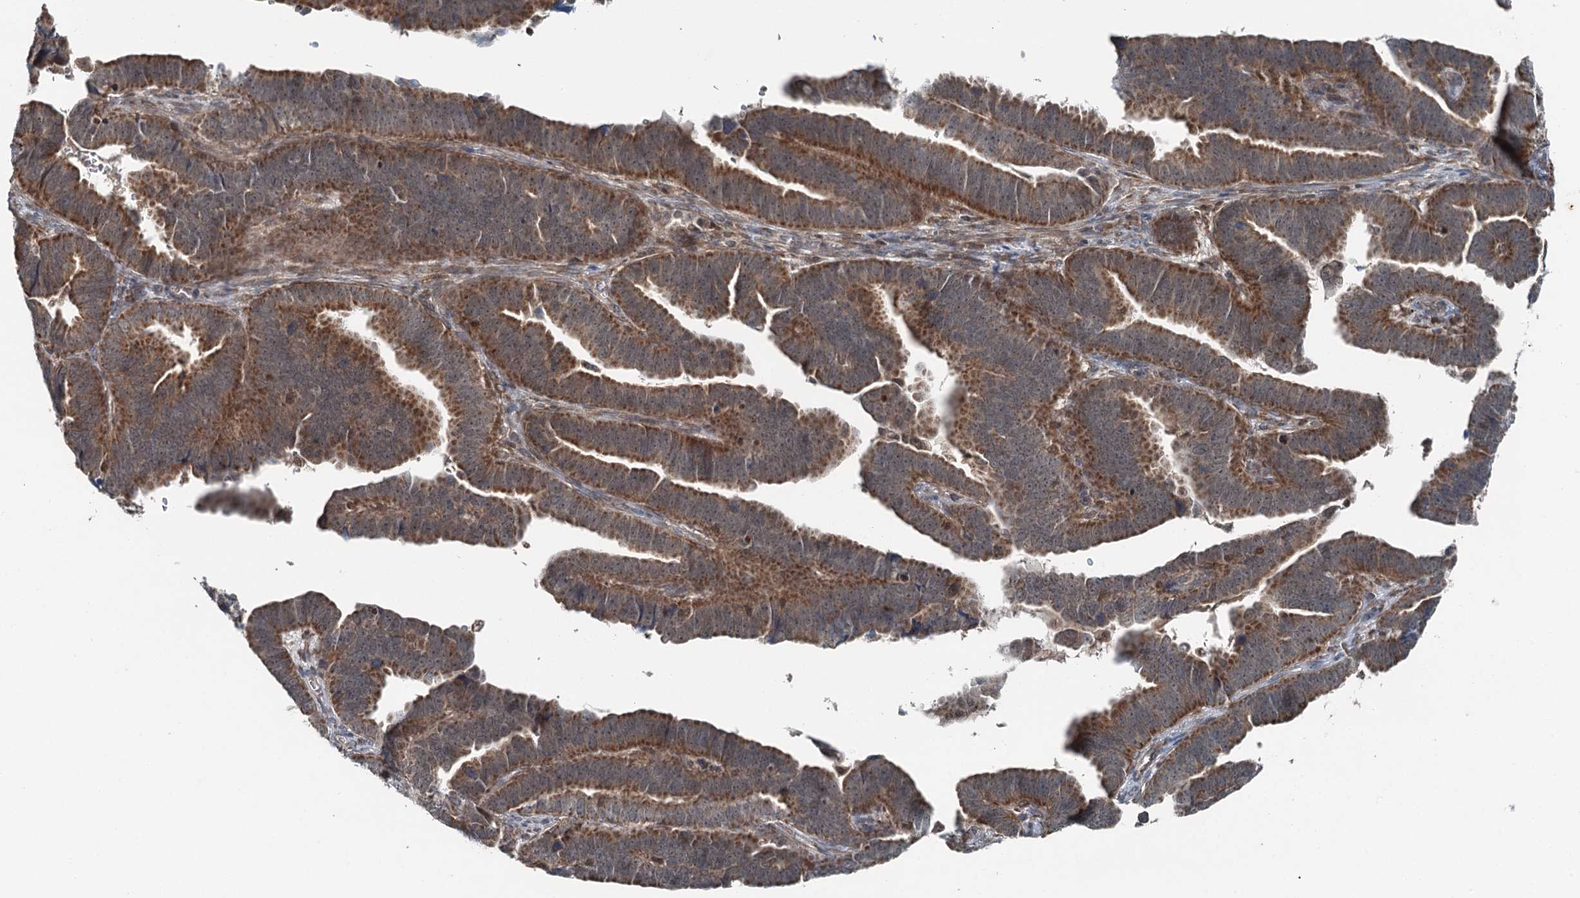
{"staining": {"intensity": "moderate", "quantity": ">75%", "location": "cytoplasmic/membranous"}, "tissue": "endometrial cancer", "cell_type": "Tumor cells", "image_type": "cancer", "snomed": [{"axis": "morphology", "description": "Adenocarcinoma, NOS"}, {"axis": "topography", "description": "Endometrium"}], "caption": "A brown stain highlights moderate cytoplasmic/membranous staining of a protein in endometrial cancer (adenocarcinoma) tumor cells.", "gene": "WAPL", "patient": {"sex": "female", "age": 75}}